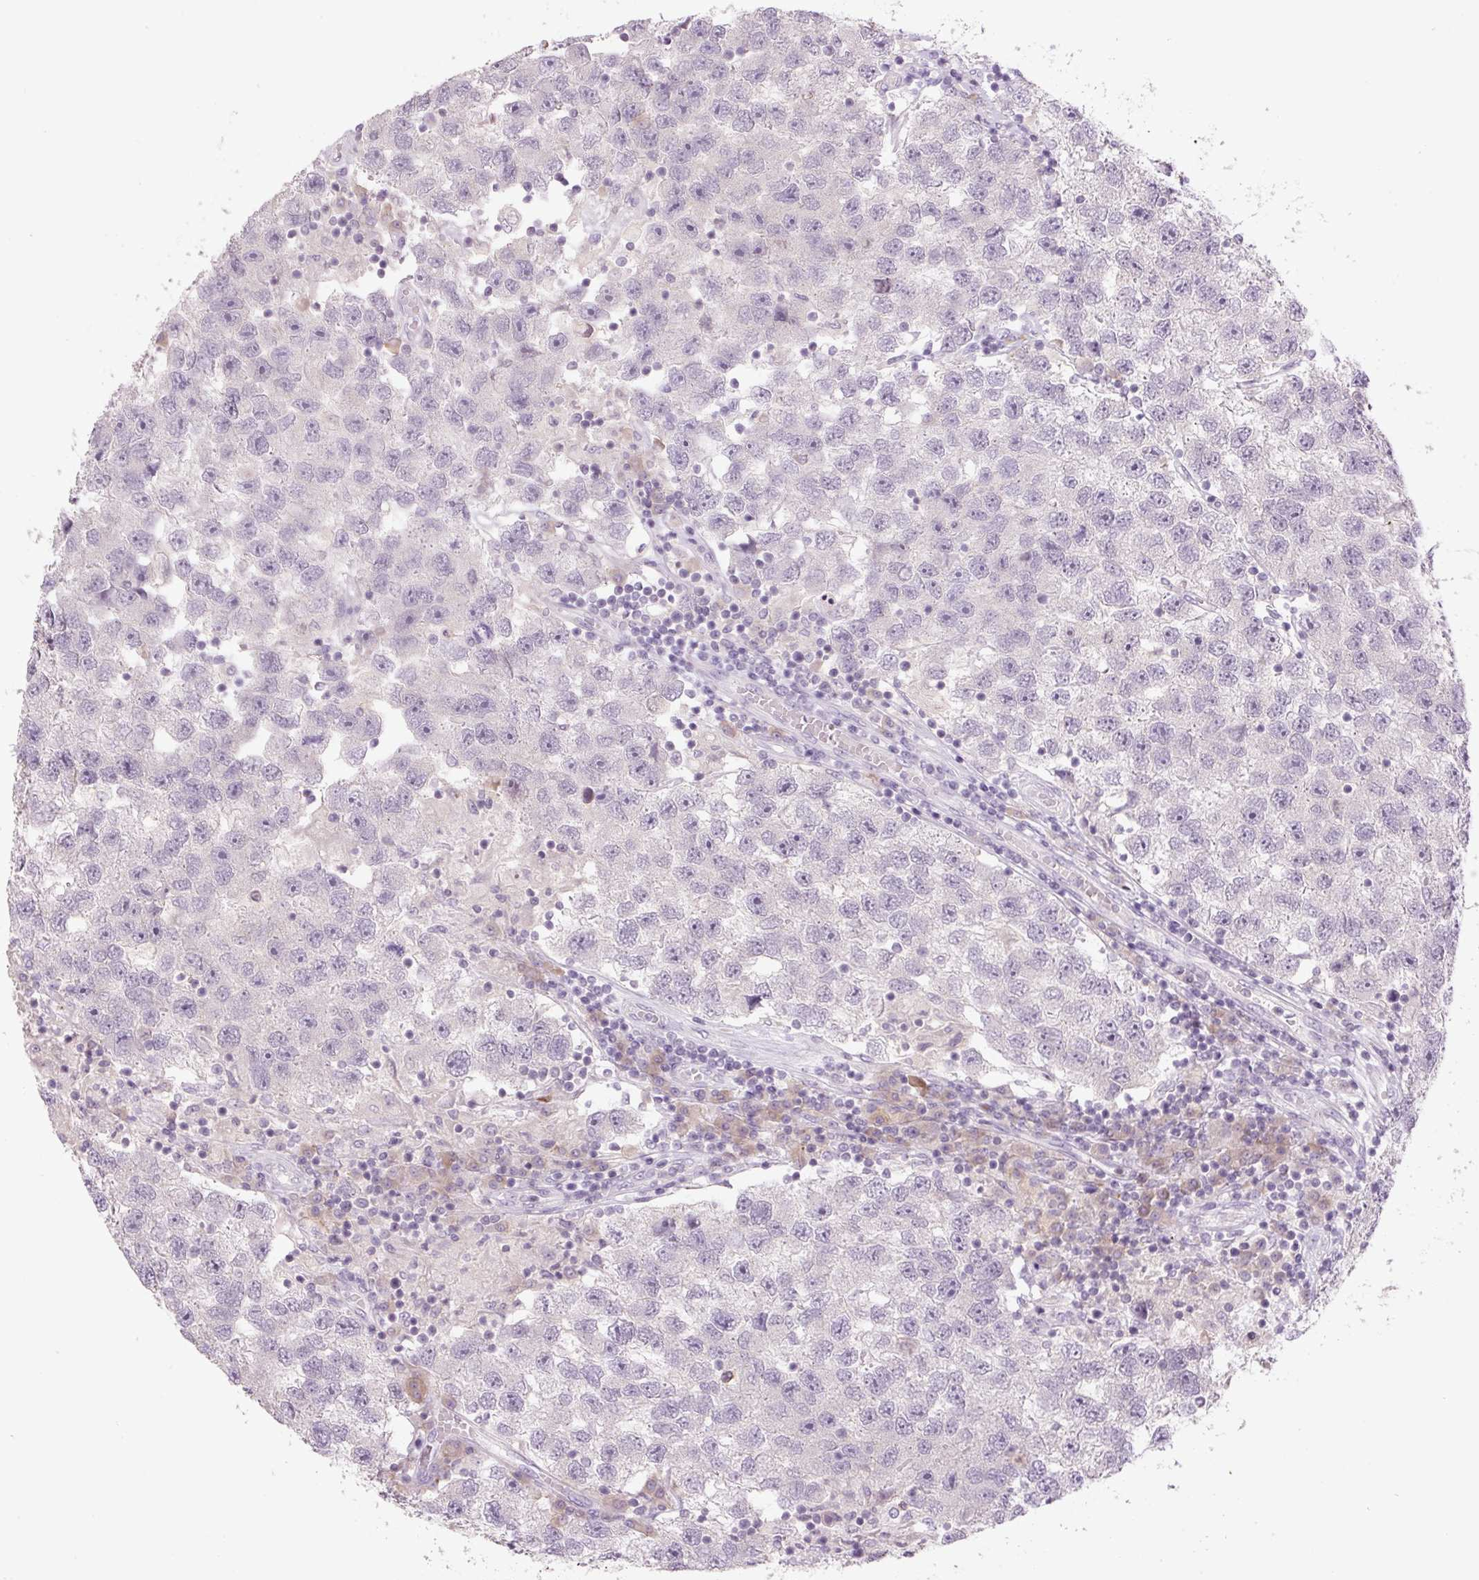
{"staining": {"intensity": "negative", "quantity": "none", "location": "none"}, "tissue": "testis cancer", "cell_type": "Tumor cells", "image_type": "cancer", "snomed": [{"axis": "morphology", "description": "Seminoma, NOS"}, {"axis": "topography", "description": "Testis"}], "caption": "Tumor cells are negative for protein expression in human seminoma (testis).", "gene": "TMEM100", "patient": {"sex": "male", "age": 26}}